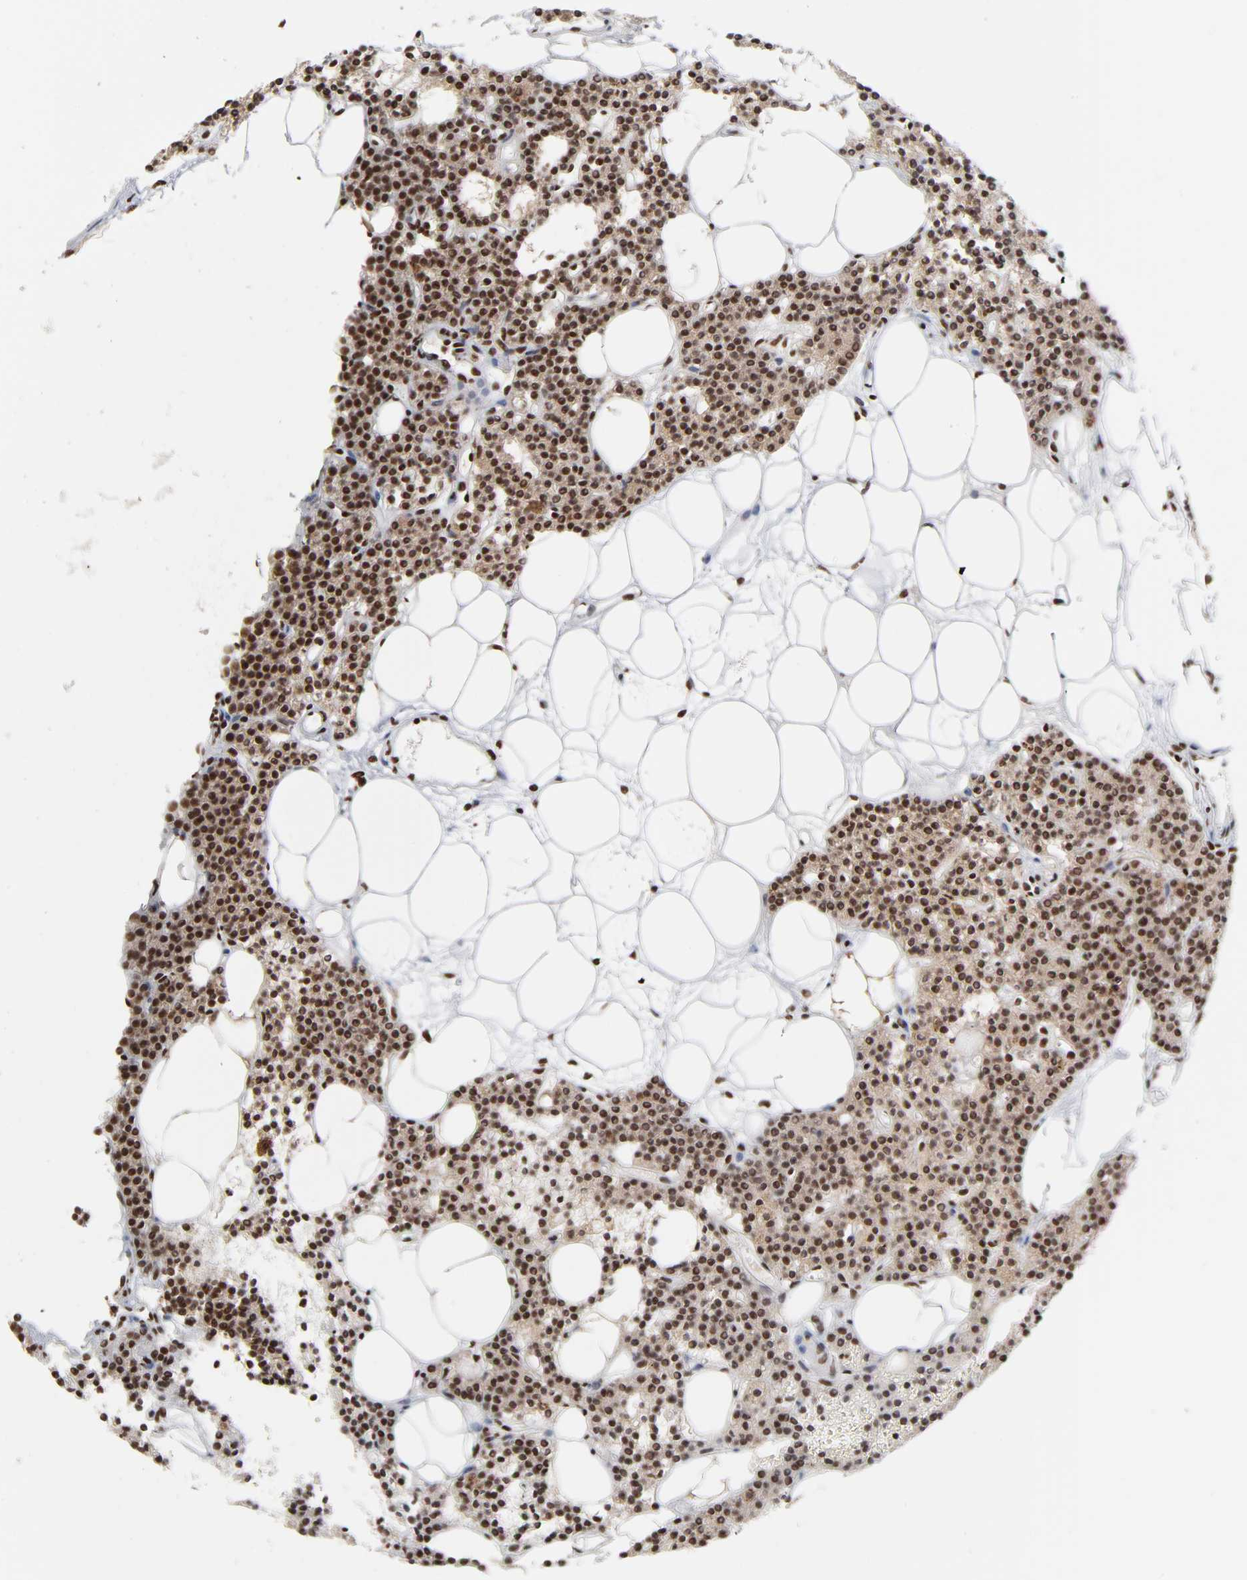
{"staining": {"intensity": "moderate", "quantity": ">75%", "location": "nuclear"}, "tissue": "parathyroid gland", "cell_type": "Glandular cells", "image_type": "normal", "snomed": [{"axis": "morphology", "description": "Normal tissue, NOS"}, {"axis": "topography", "description": "Parathyroid gland"}], "caption": "Immunohistochemical staining of benign parathyroid gland exhibits moderate nuclear protein expression in about >75% of glandular cells.", "gene": "CREB1", "patient": {"sex": "male", "age": 24}}